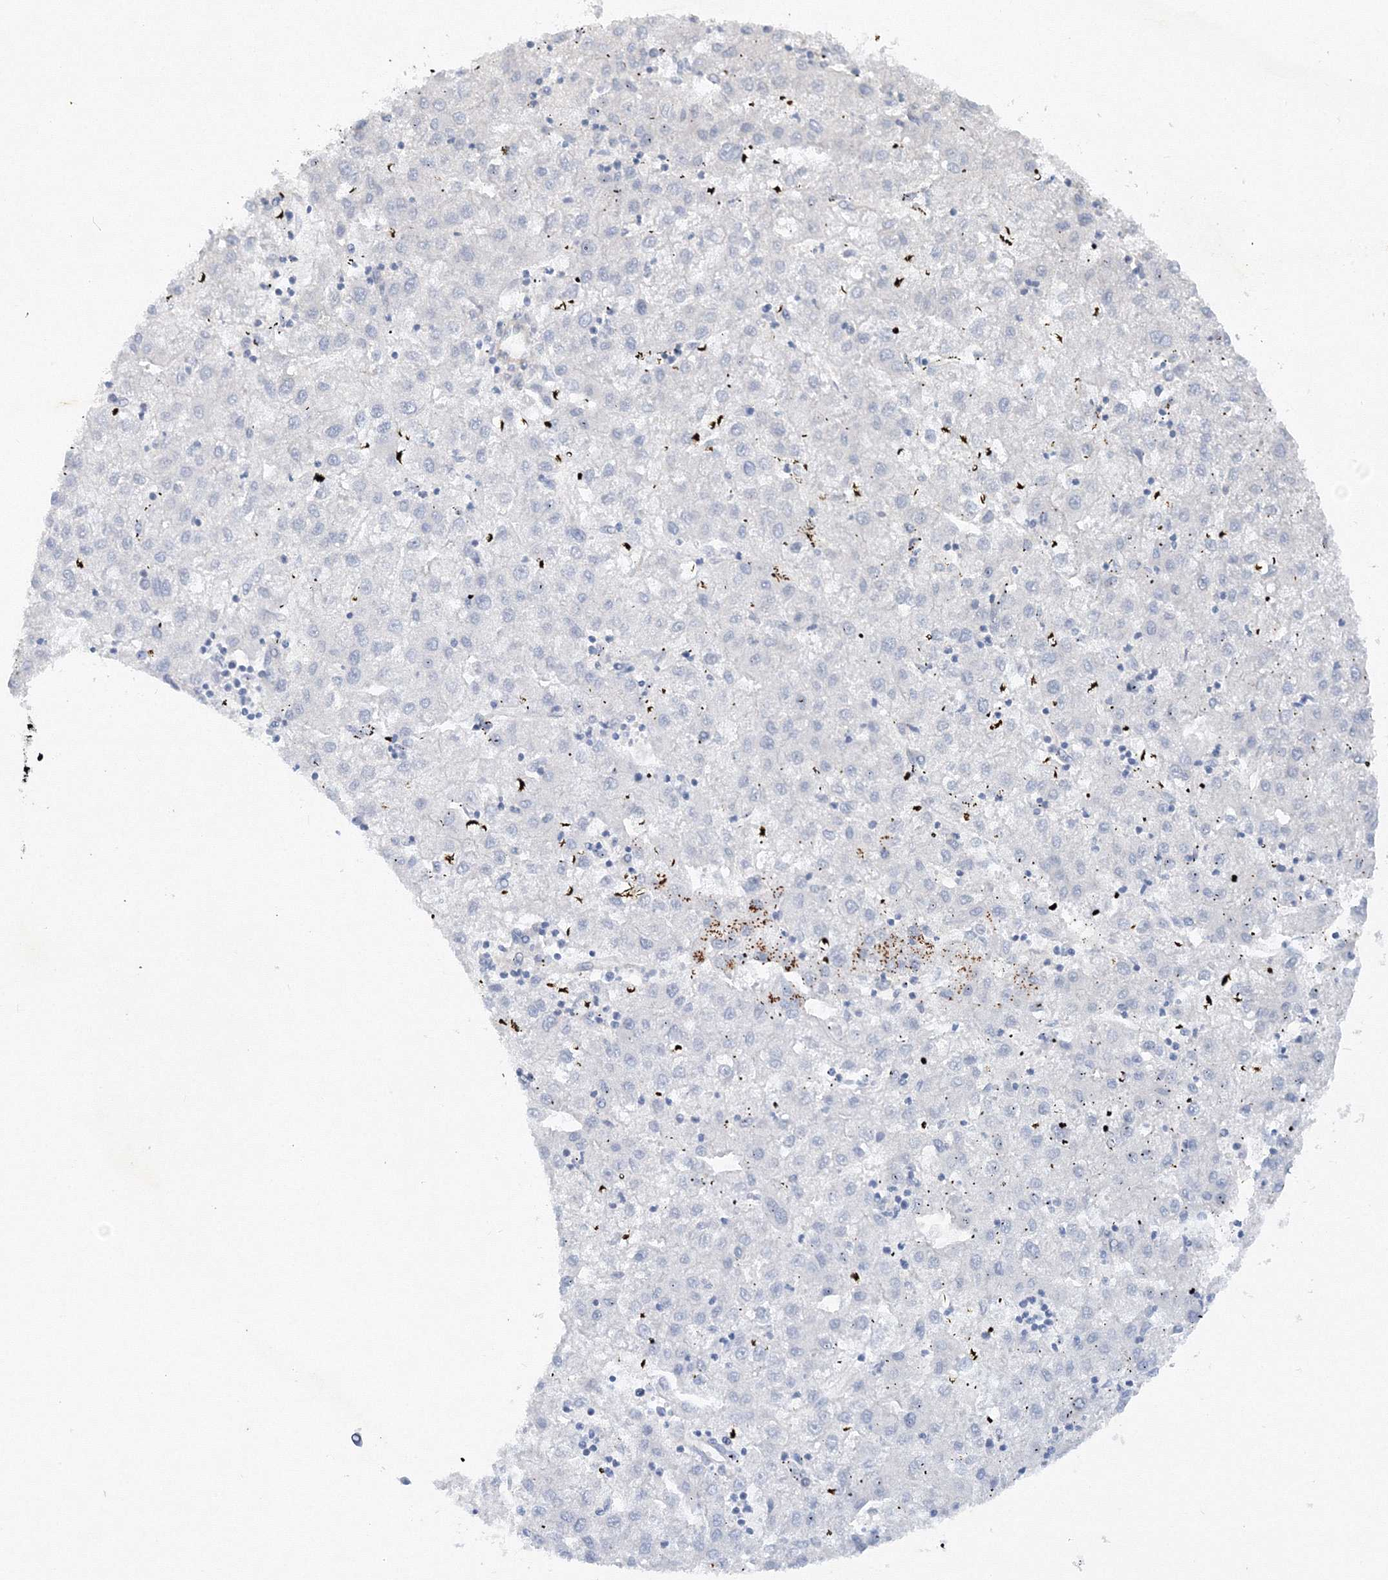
{"staining": {"intensity": "negative", "quantity": "none", "location": "none"}, "tissue": "liver cancer", "cell_type": "Tumor cells", "image_type": "cancer", "snomed": [{"axis": "morphology", "description": "Carcinoma, Hepatocellular, NOS"}, {"axis": "topography", "description": "Liver"}], "caption": "The photomicrograph shows no significant positivity in tumor cells of liver cancer (hepatocellular carcinoma).", "gene": "TANC1", "patient": {"sex": "male", "age": 72}}